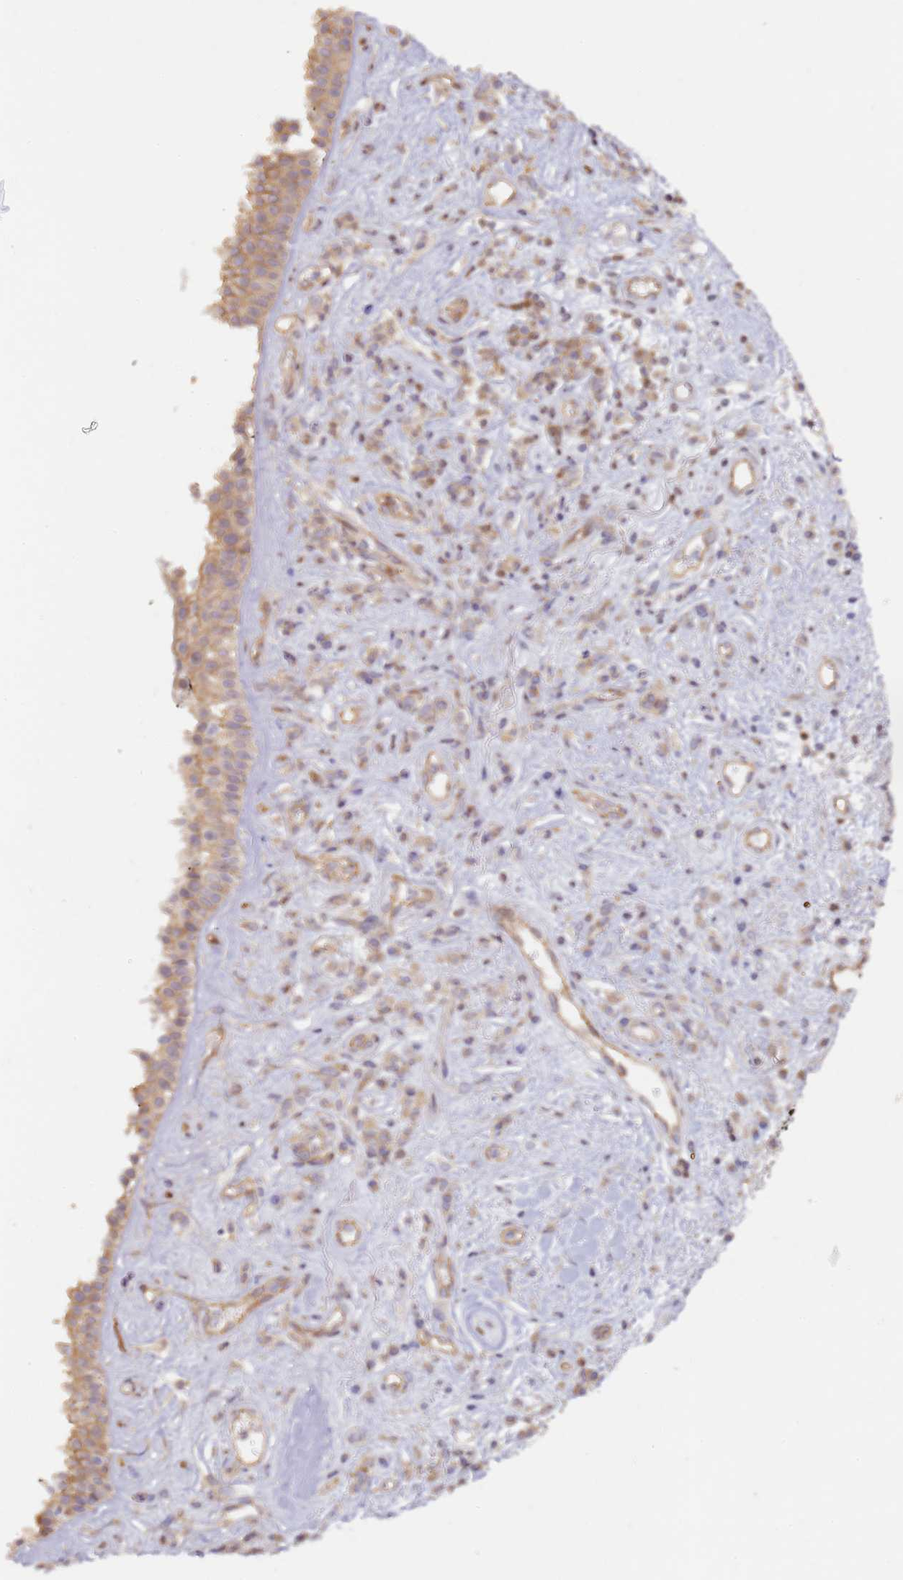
{"staining": {"intensity": "moderate", "quantity": ">75%", "location": "cytoplasmic/membranous"}, "tissue": "nasopharynx", "cell_type": "Respiratory epithelial cells", "image_type": "normal", "snomed": [{"axis": "morphology", "description": "Normal tissue, NOS"}, {"axis": "morphology", "description": "Squamous cell carcinoma, NOS"}, {"axis": "topography", "description": "Nasopharynx"}, {"axis": "topography", "description": "Head-Neck"}], "caption": "Nasopharynx stained with a brown dye reveals moderate cytoplasmic/membranous positive positivity in about >75% of respiratory epithelial cells.", "gene": "GRAP", "patient": {"sex": "male", "age": 85}}